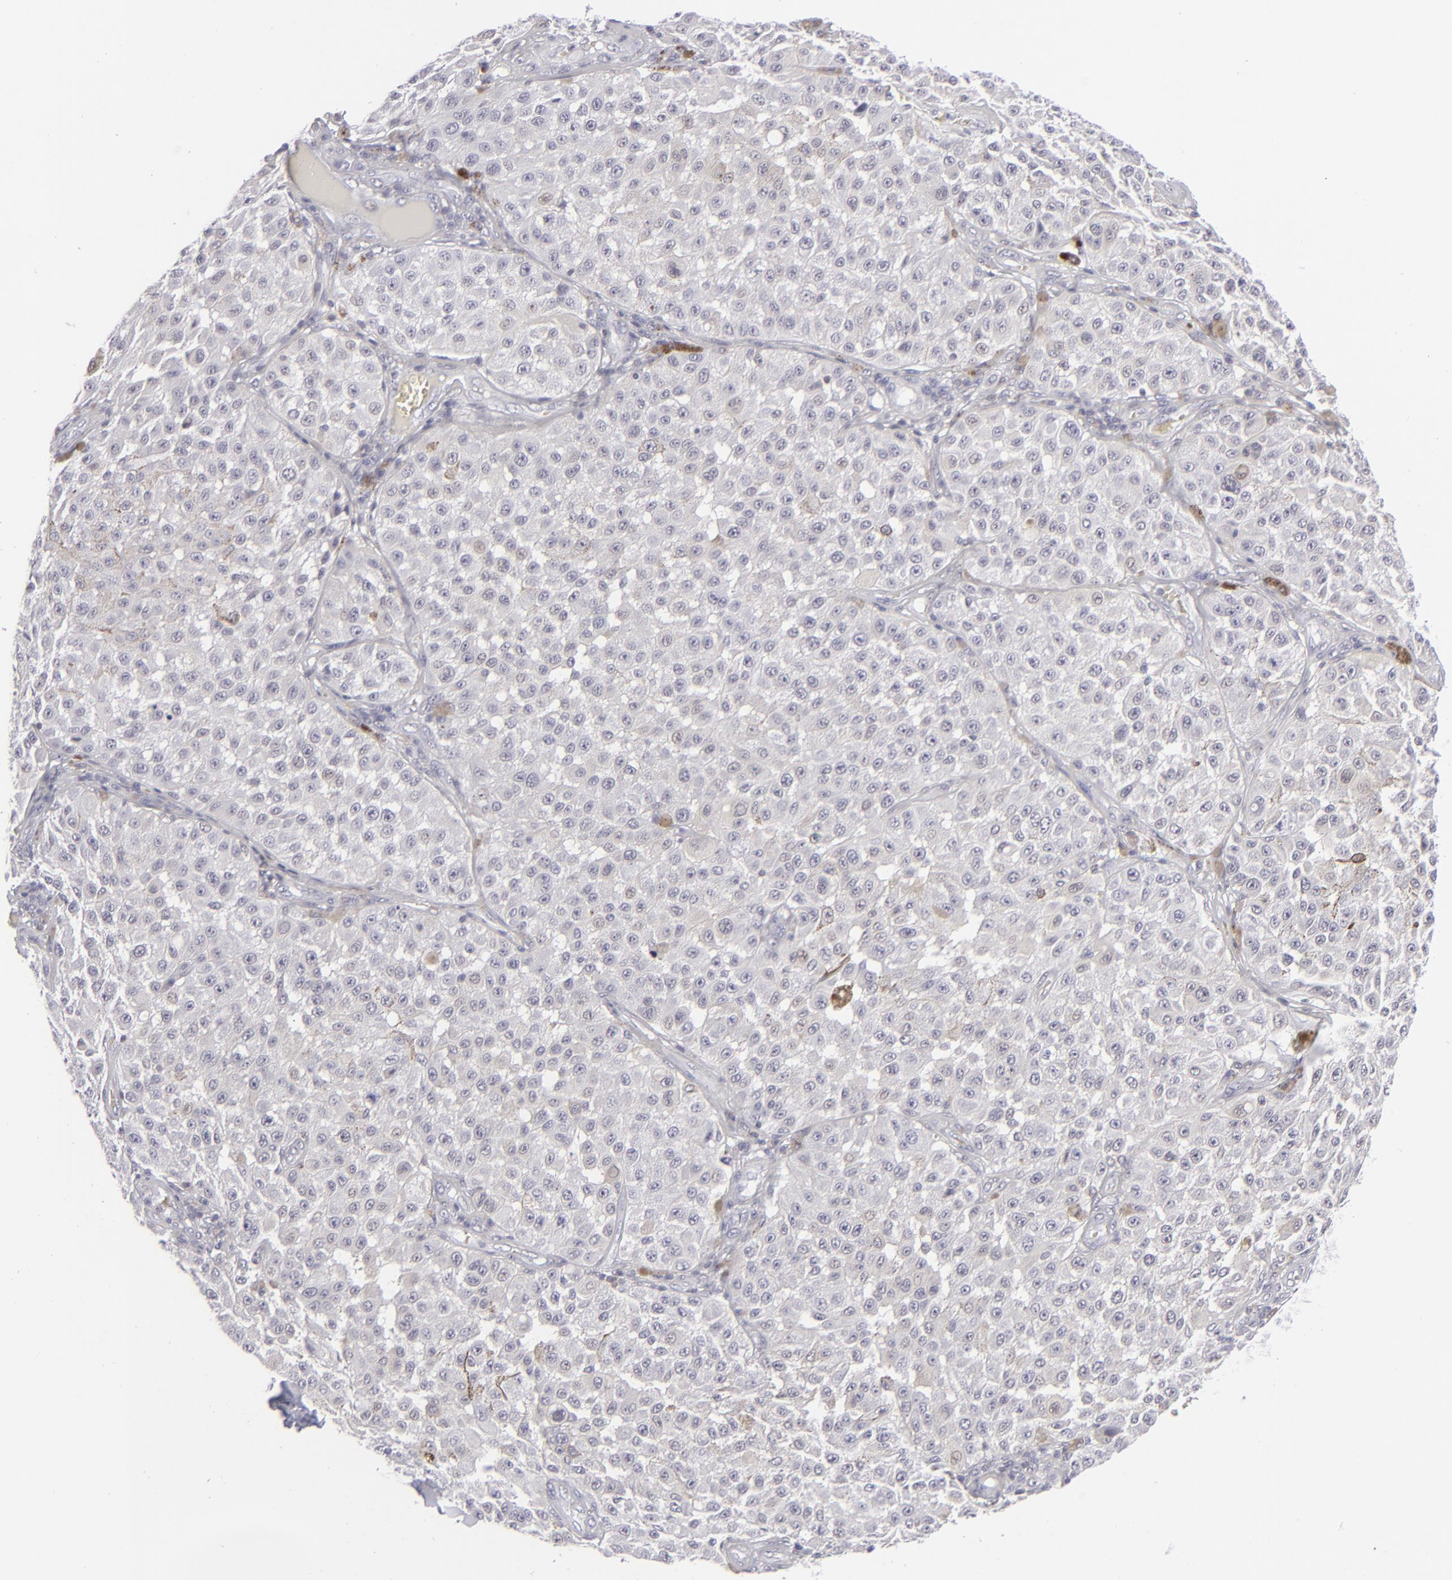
{"staining": {"intensity": "negative", "quantity": "none", "location": "none"}, "tissue": "melanoma", "cell_type": "Tumor cells", "image_type": "cancer", "snomed": [{"axis": "morphology", "description": "Malignant melanoma, NOS"}, {"axis": "topography", "description": "Skin"}], "caption": "Tumor cells are negative for protein expression in human malignant melanoma. (Stains: DAB (3,3'-diaminobenzidine) IHC with hematoxylin counter stain, Microscopy: brightfield microscopy at high magnification).", "gene": "CD7", "patient": {"sex": "female", "age": 64}}